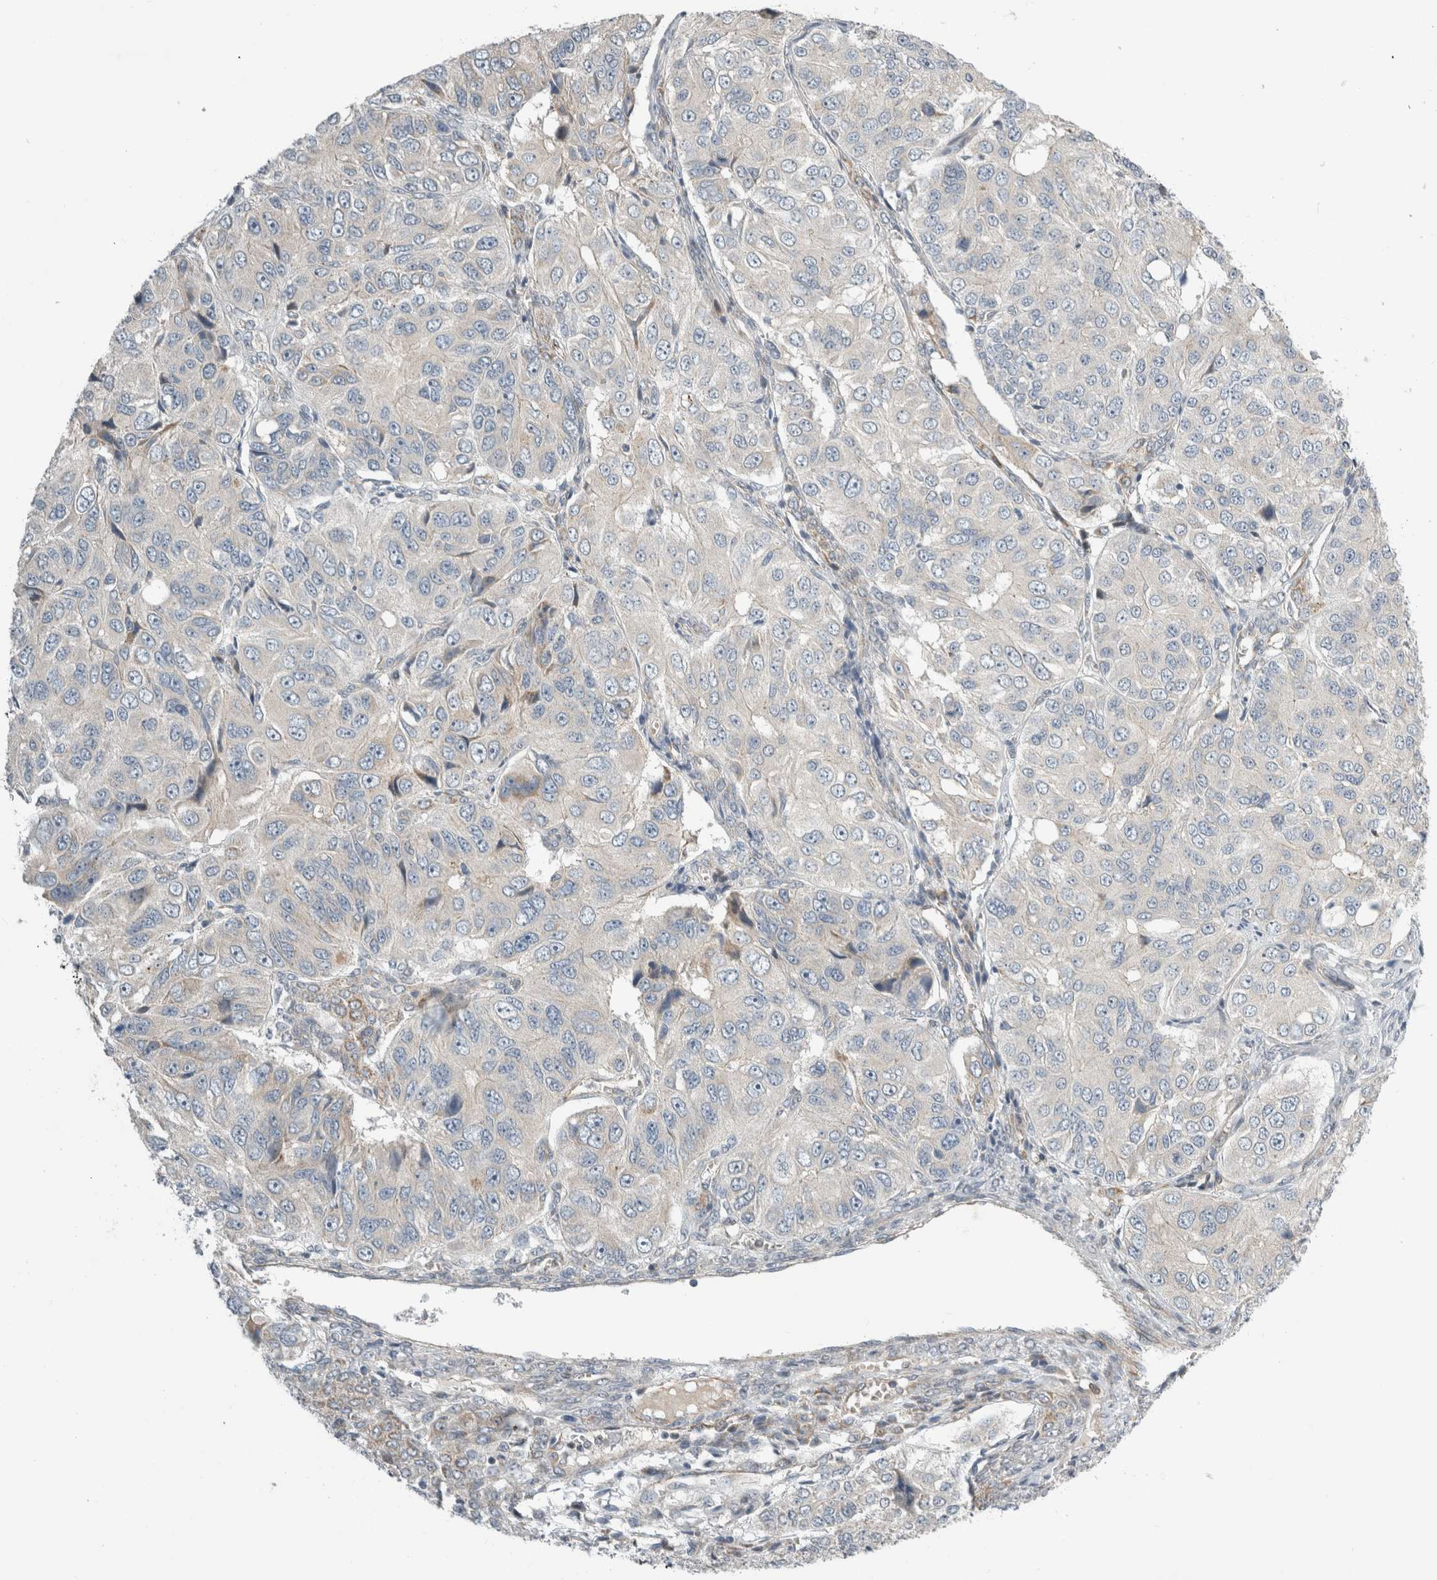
{"staining": {"intensity": "negative", "quantity": "none", "location": "none"}, "tissue": "ovarian cancer", "cell_type": "Tumor cells", "image_type": "cancer", "snomed": [{"axis": "morphology", "description": "Carcinoma, endometroid"}, {"axis": "topography", "description": "Ovary"}], "caption": "Image shows no significant protein expression in tumor cells of ovarian endometroid carcinoma. (Brightfield microscopy of DAB (3,3'-diaminobenzidine) immunohistochemistry (IHC) at high magnification).", "gene": "KPNA5", "patient": {"sex": "female", "age": 51}}